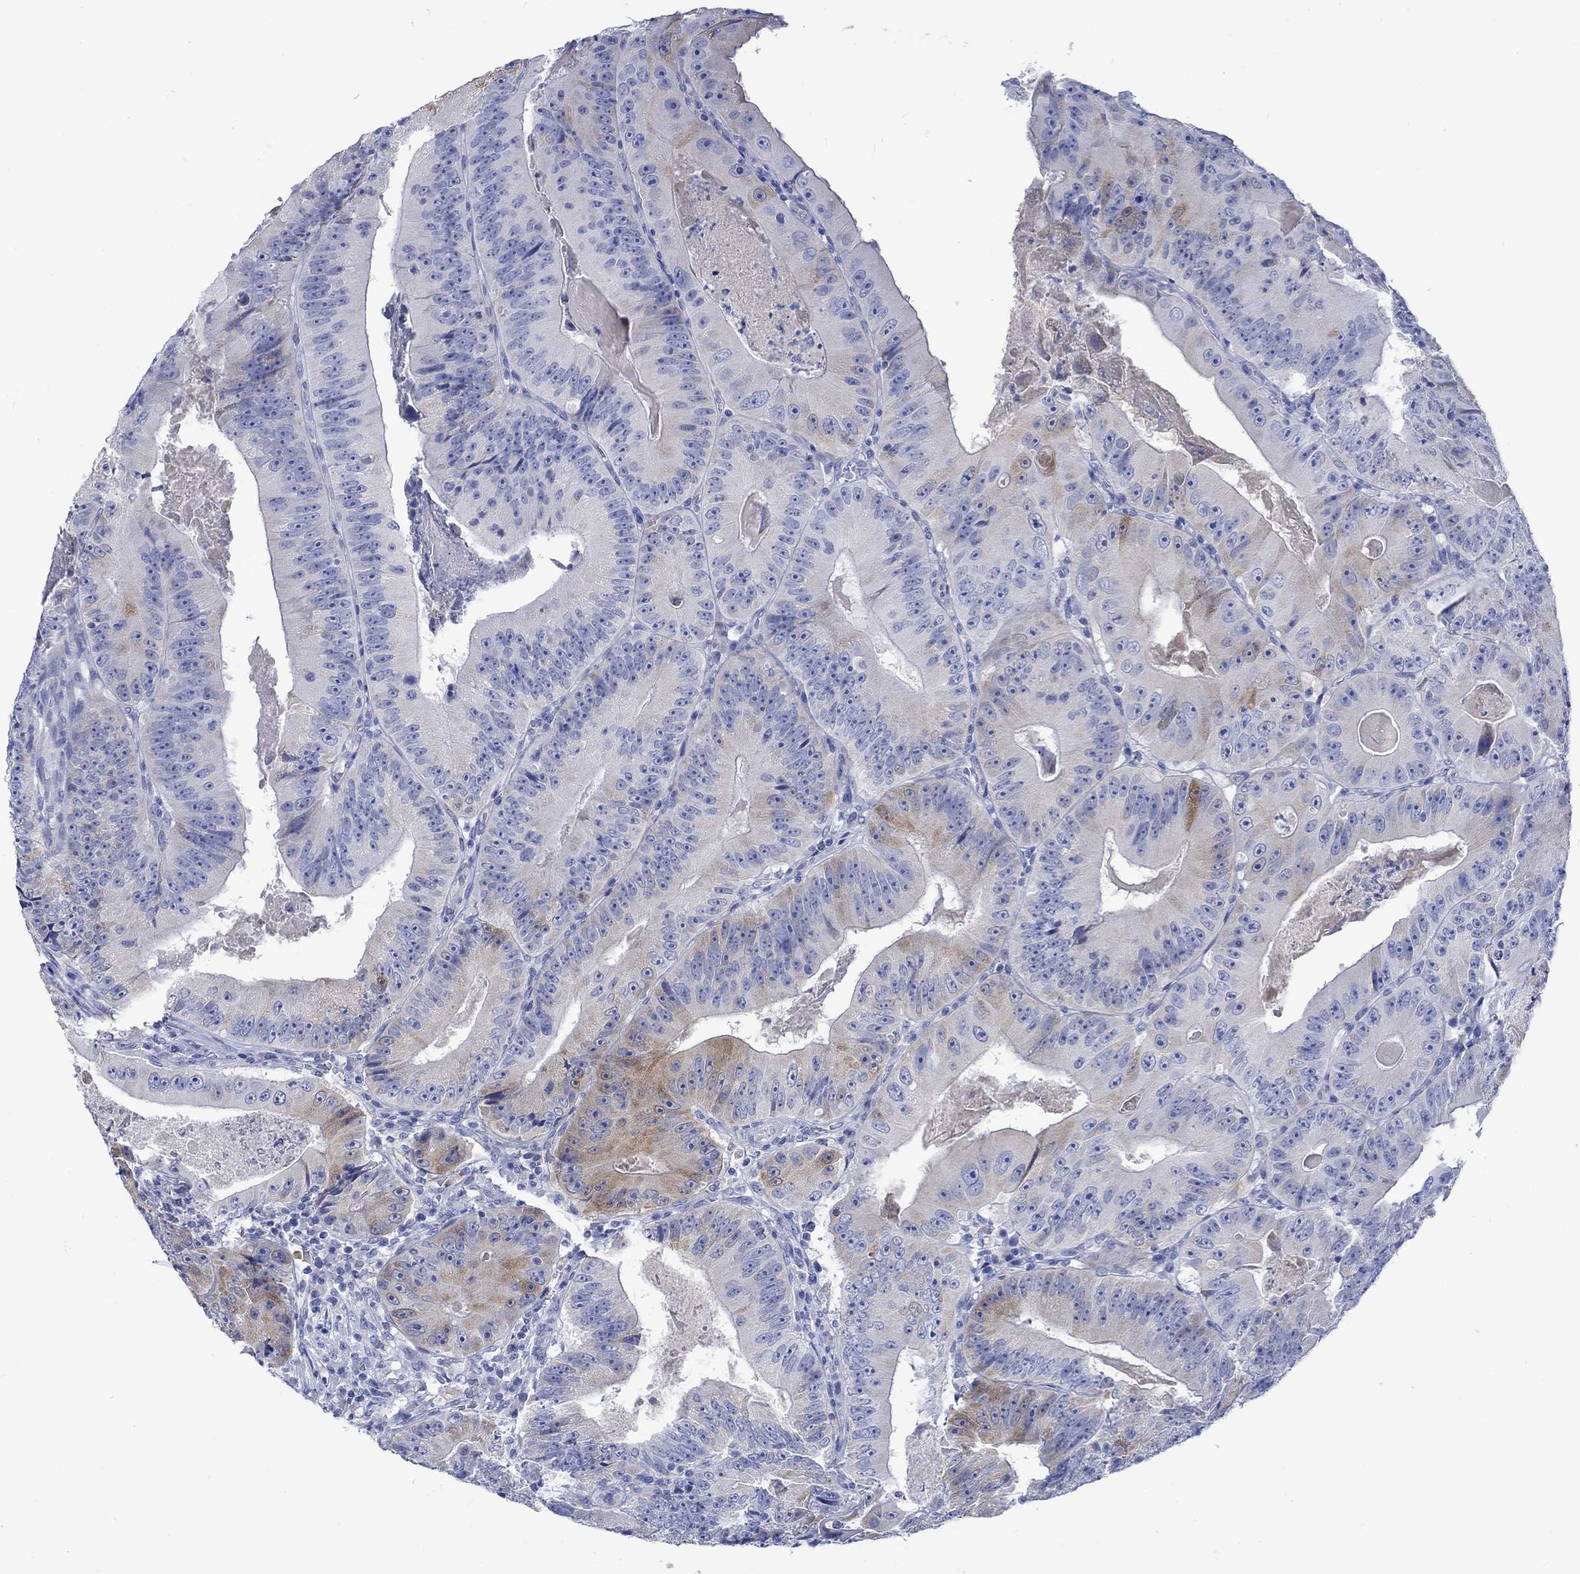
{"staining": {"intensity": "moderate", "quantity": "<25%", "location": "cytoplasmic/membranous"}, "tissue": "colorectal cancer", "cell_type": "Tumor cells", "image_type": "cancer", "snomed": [{"axis": "morphology", "description": "Adenocarcinoma, NOS"}, {"axis": "topography", "description": "Colon"}], "caption": "An immunohistochemistry (IHC) histopathology image of neoplastic tissue is shown. Protein staining in brown highlights moderate cytoplasmic/membranous positivity in colorectal adenocarcinoma within tumor cells.", "gene": "CPLX2", "patient": {"sex": "female", "age": 86}}